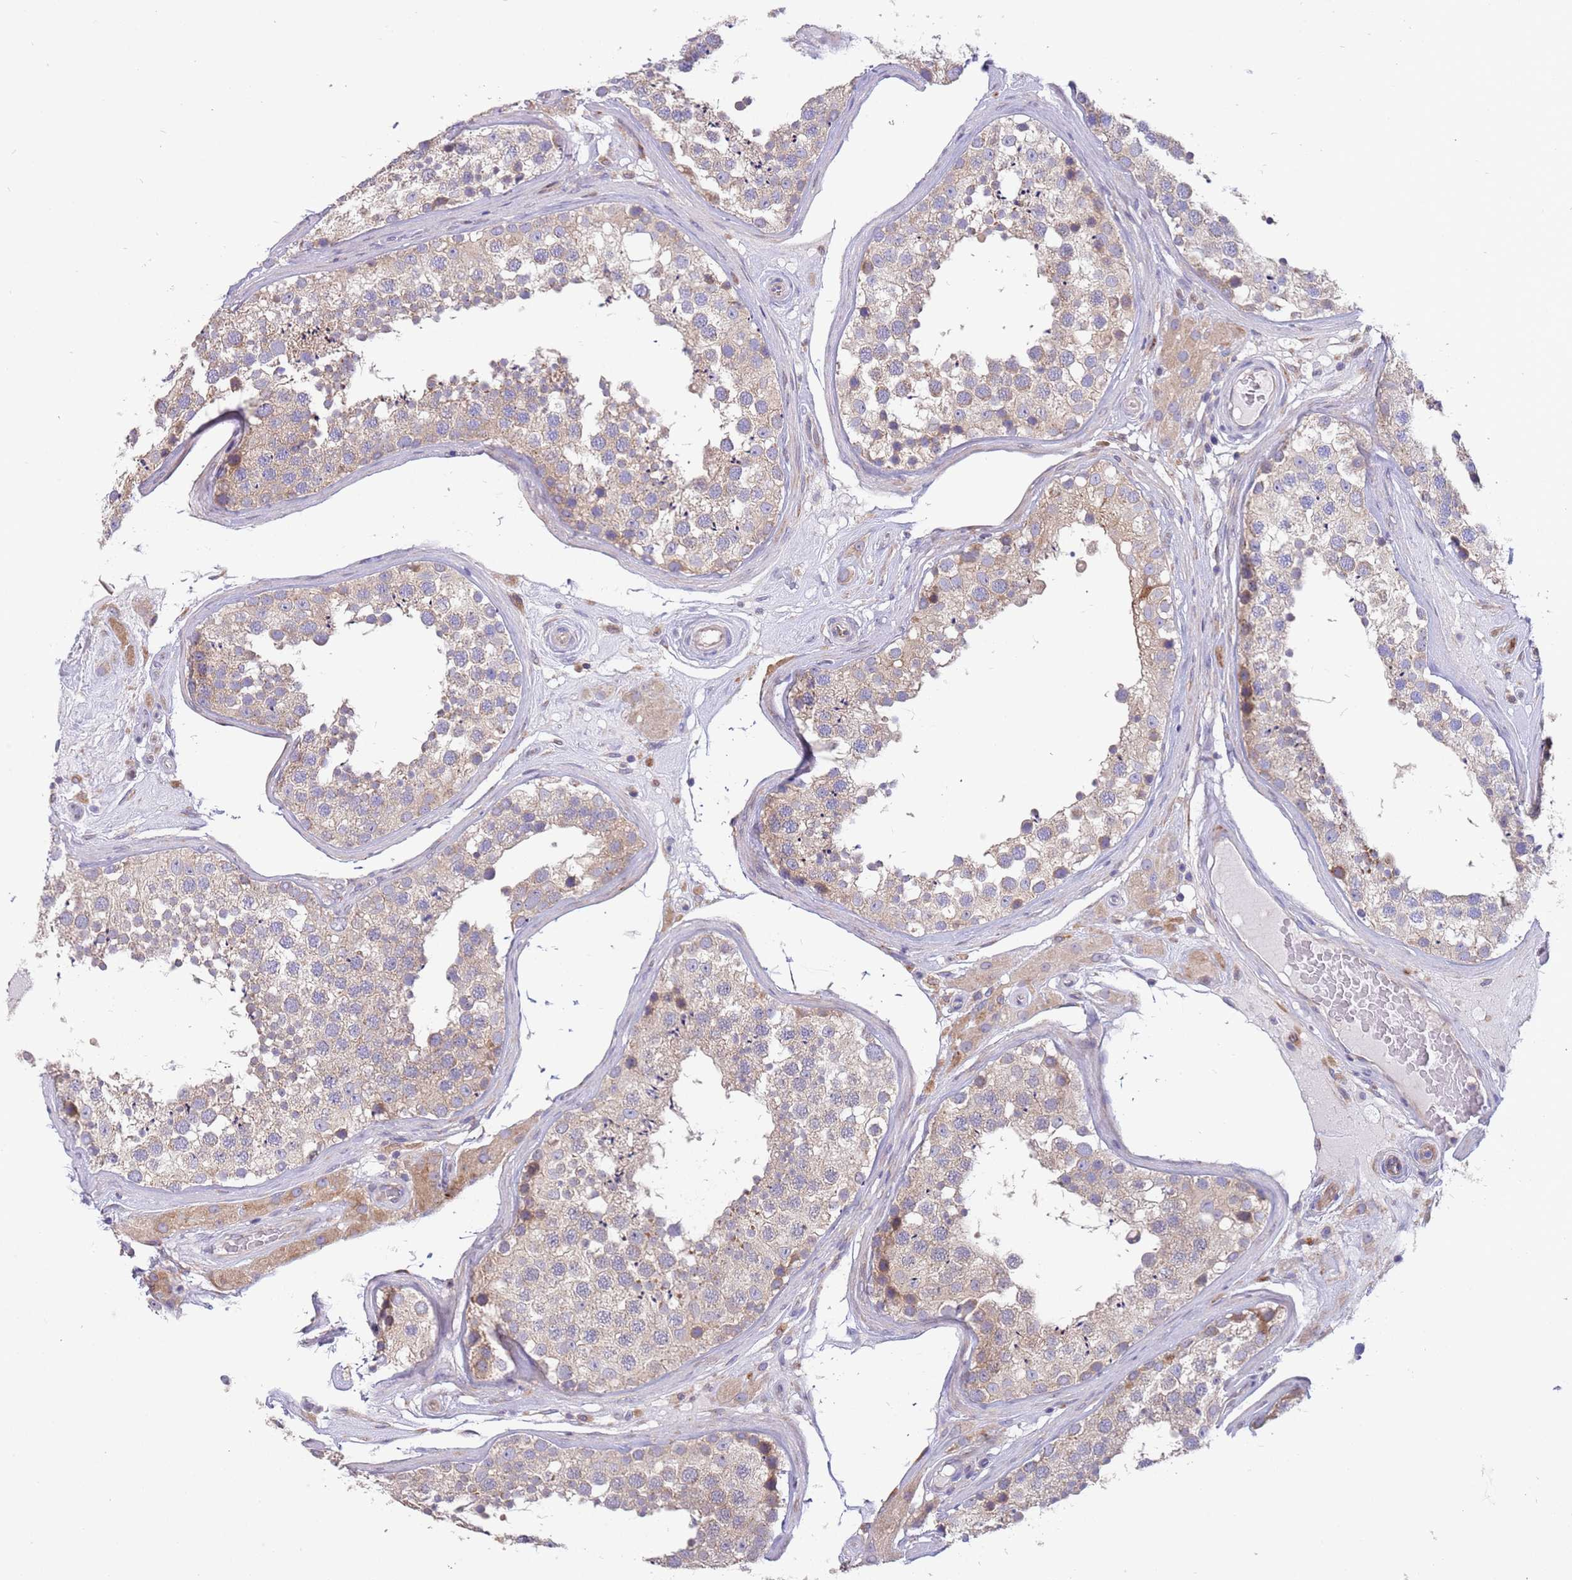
{"staining": {"intensity": "weak", "quantity": ">75%", "location": "cytoplasmic/membranous"}, "tissue": "testis", "cell_type": "Cells in seminiferous ducts", "image_type": "normal", "snomed": [{"axis": "morphology", "description": "Normal tissue, NOS"}, {"axis": "topography", "description": "Testis"}], "caption": "Testis stained for a protein (brown) displays weak cytoplasmic/membranous positive staining in approximately >75% of cells in seminiferous ducts.", "gene": "ARMCX6", "patient": {"sex": "male", "age": 46}}